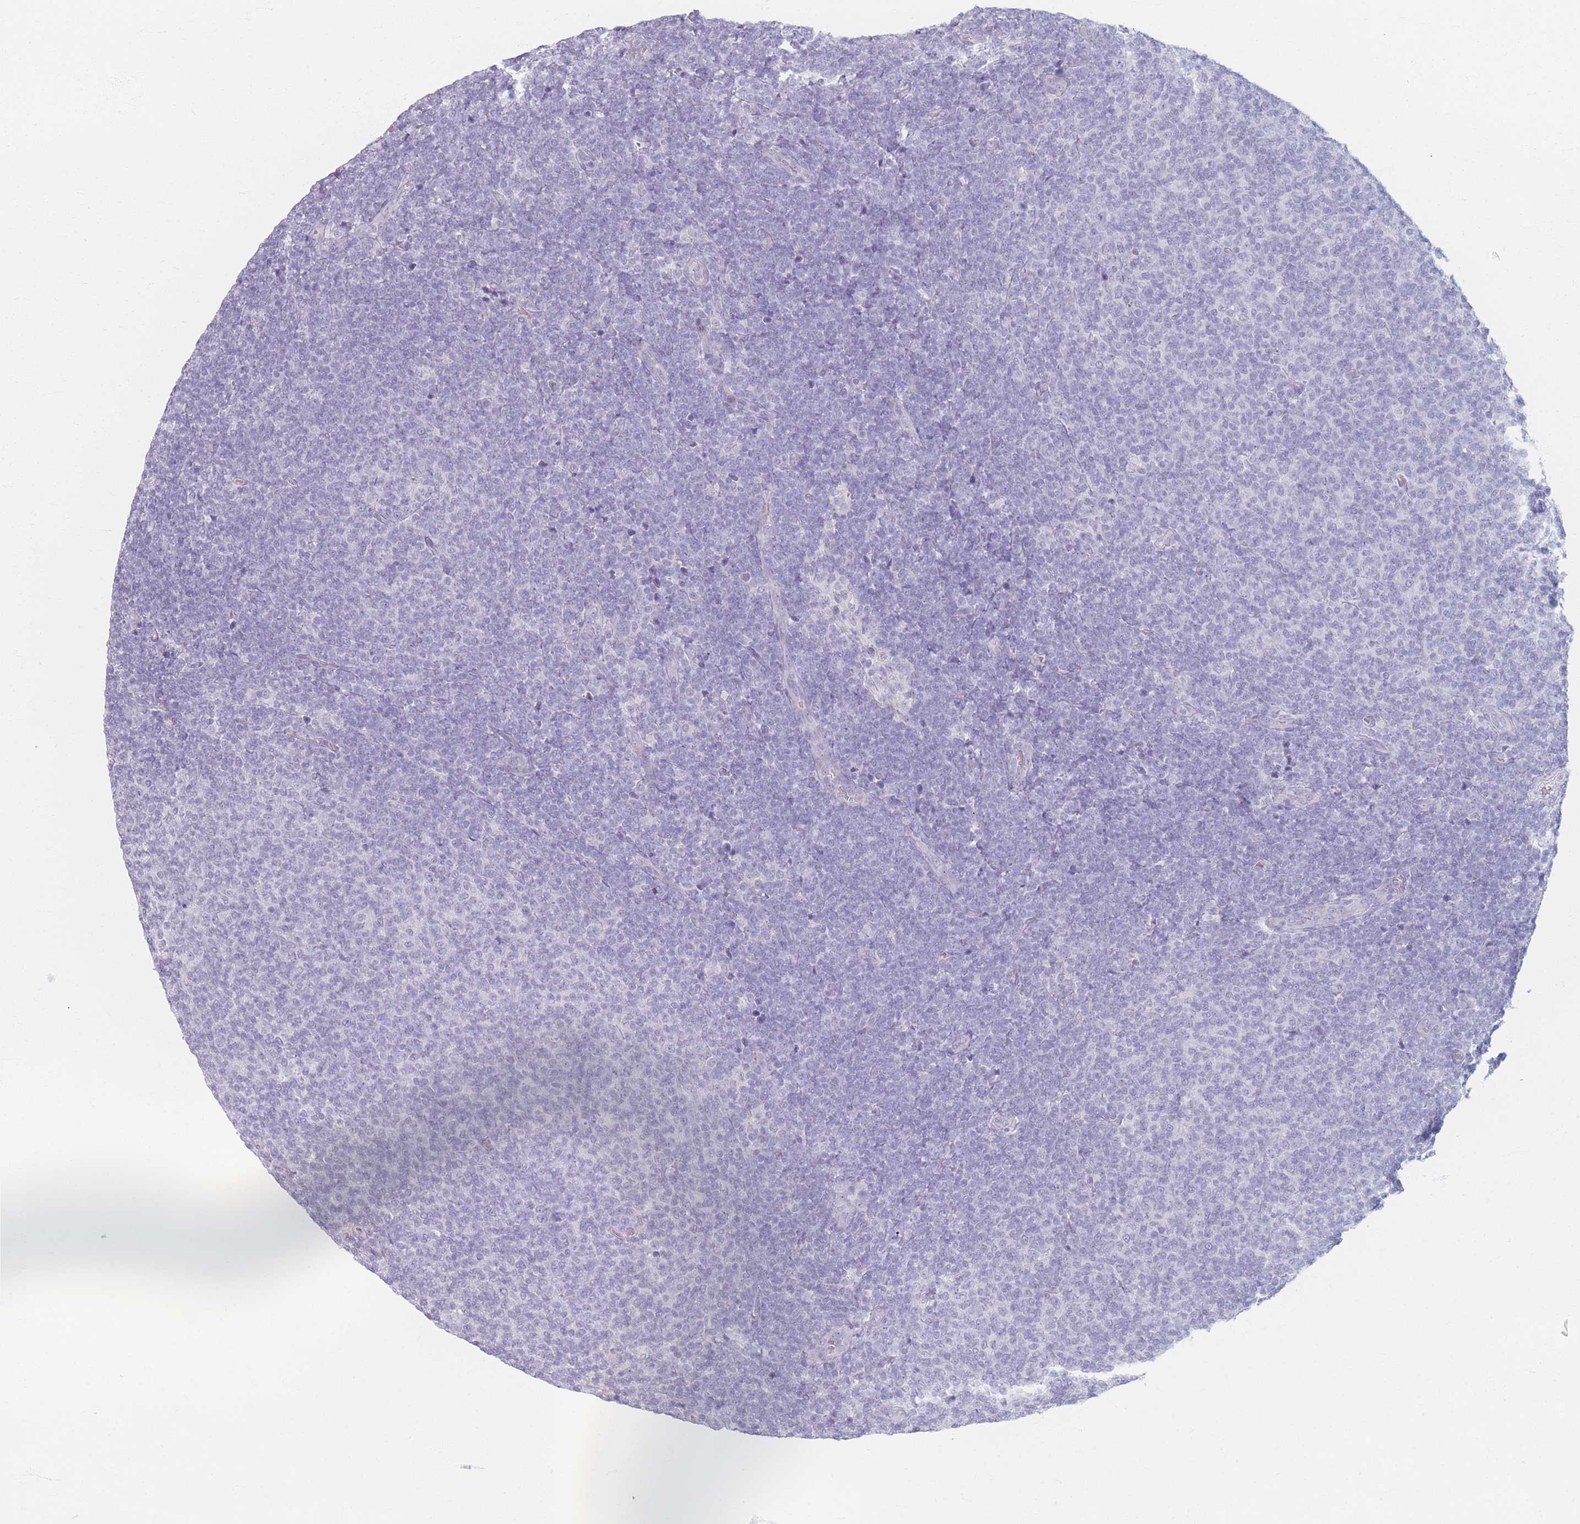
{"staining": {"intensity": "negative", "quantity": "none", "location": "none"}, "tissue": "lymphoma", "cell_type": "Tumor cells", "image_type": "cancer", "snomed": [{"axis": "morphology", "description": "Malignant lymphoma, non-Hodgkin's type, Low grade"}, {"axis": "topography", "description": "Lymph node"}], "caption": "This is an immunohistochemistry (IHC) photomicrograph of human lymphoma. There is no expression in tumor cells.", "gene": "PIGM", "patient": {"sex": "male", "age": 66}}